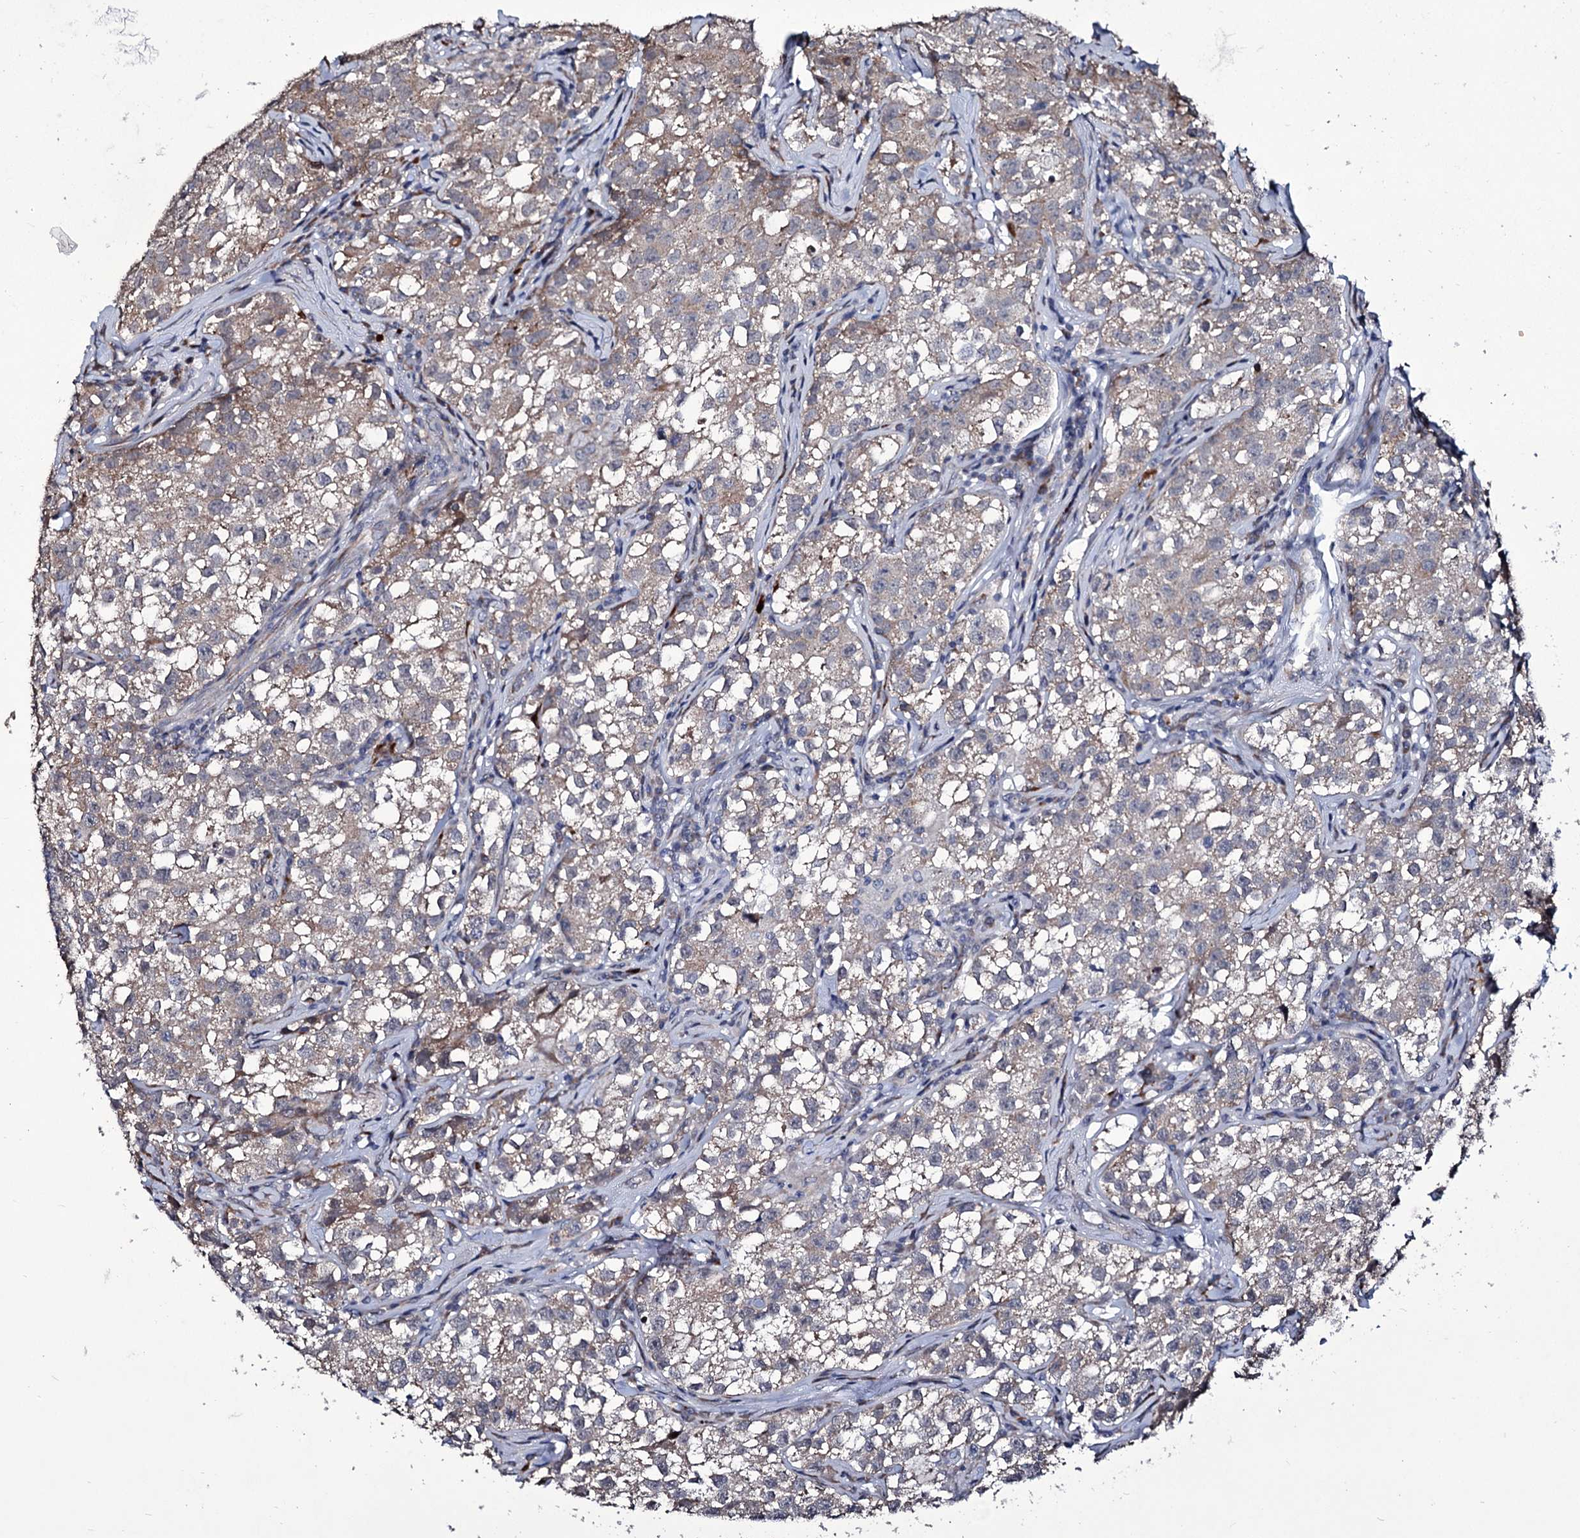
{"staining": {"intensity": "negative", "quantity": "none", "location": "none"}, "tissue": "testis cancer", "cell_type": "Tumor cells", "image_type": "cancer", "snomed": [{"axis": "morphology", "description": "Seminoma, NOS"}, {"axis": "morphology", "description": "Carcinoma, Embryonal, NOS"}, {"axis": "topography", "description": "Testis"}], "caption": "High magnification brightfield microscopy of testis seminoma stained with DAB (brown) and counterstained with hematoxylin (blue): tumor cells show no significant expression.", "gene": "TUBGCP5", "patient": {"sex": "male", "age": 43}}